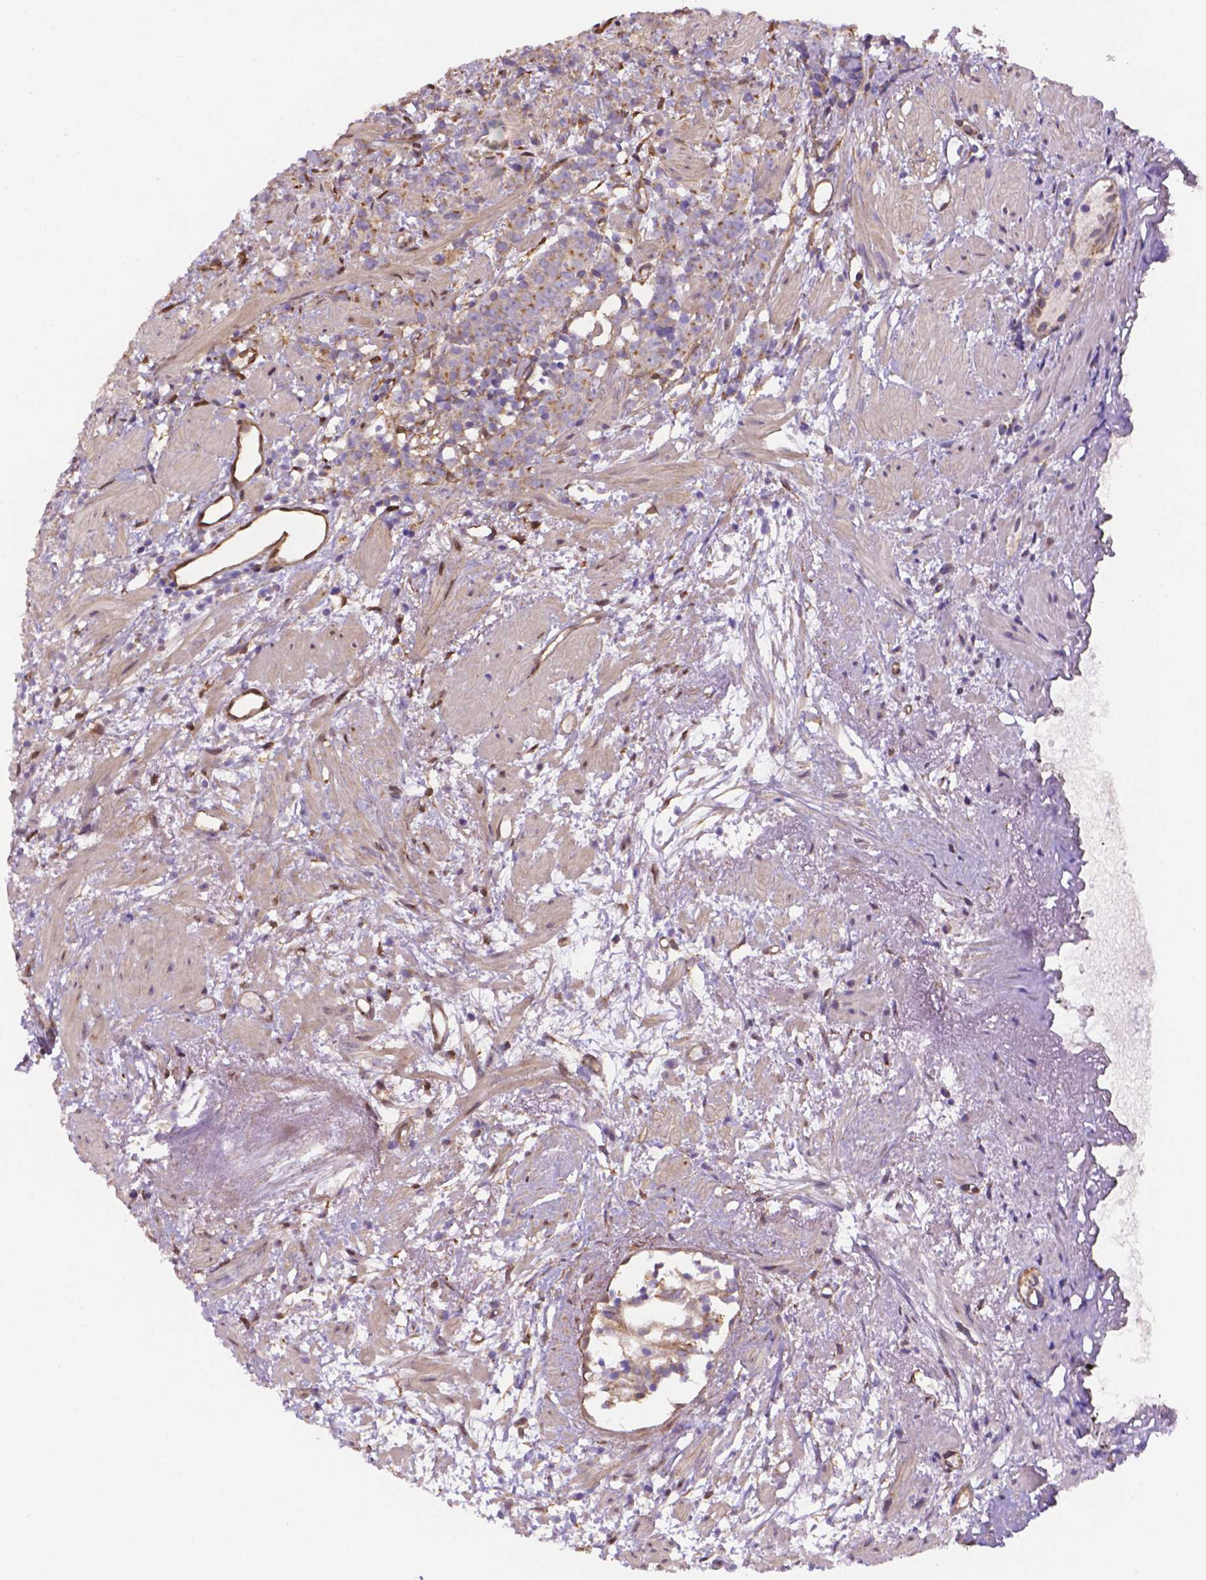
{"staining": {"intensity": "moderate", "quantity": ">75%", "location": "cytoplasmic/membranous"}, "tissue": "prostate cancer", "cell_type": "Tumor cells", "image_type": "cancer", "snomed": [{"axis": "morphology", "description": "Adenocarcinoma, High grade"}, {"axis": "topography", "description": "Prostate"}], "caption": "High-magnification brightfield microscopy of adenocarcinoma (high-grade) (prostate) stained with DAB (brown) and counterstained with hematoxylin (blue). tumor cells exhibit moderate cytoplasmic/membranous positivity is seen in about>75% of cells.", "gene": "YAP1", "patient": {"sex": "male", "age": 83}}